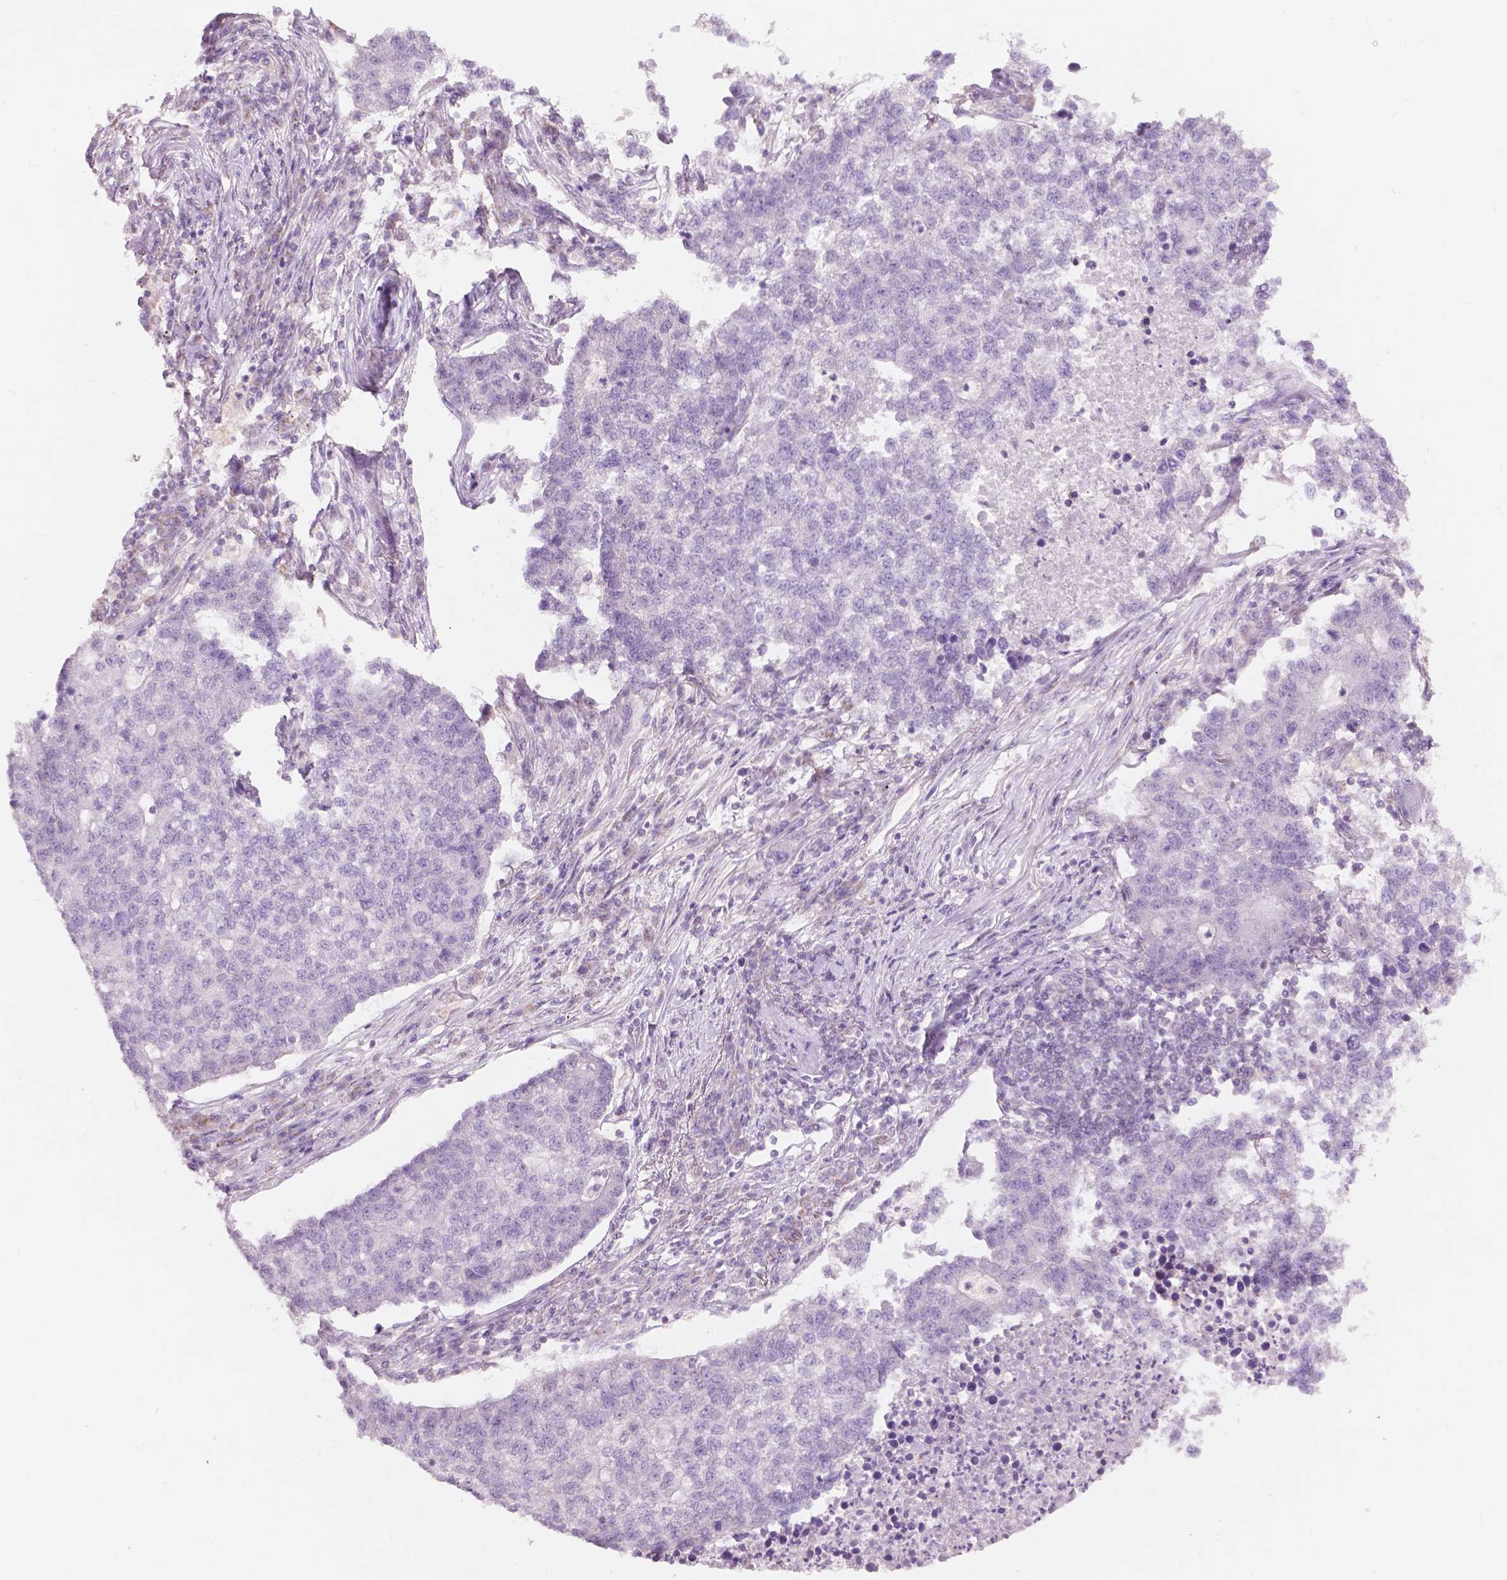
{"staining": {"intensity": "negative", "quantity": "none", "location": "none"}, "tissue": "lung cancer", "cell_type": "Tumor cells", "image_type": "cancer", "snomed": [{"axis": "morphology", "description": "Adenocarcinoma, NOS"}, {"axis": "topography", "description": "Lung"}], "caption": "Immunohistochemical staining of adenocarcinoma (lung) displays no significant expression in tumor cells.", "gene": "NDUFS1", "patient": {"sex": "male", "age": 57}}